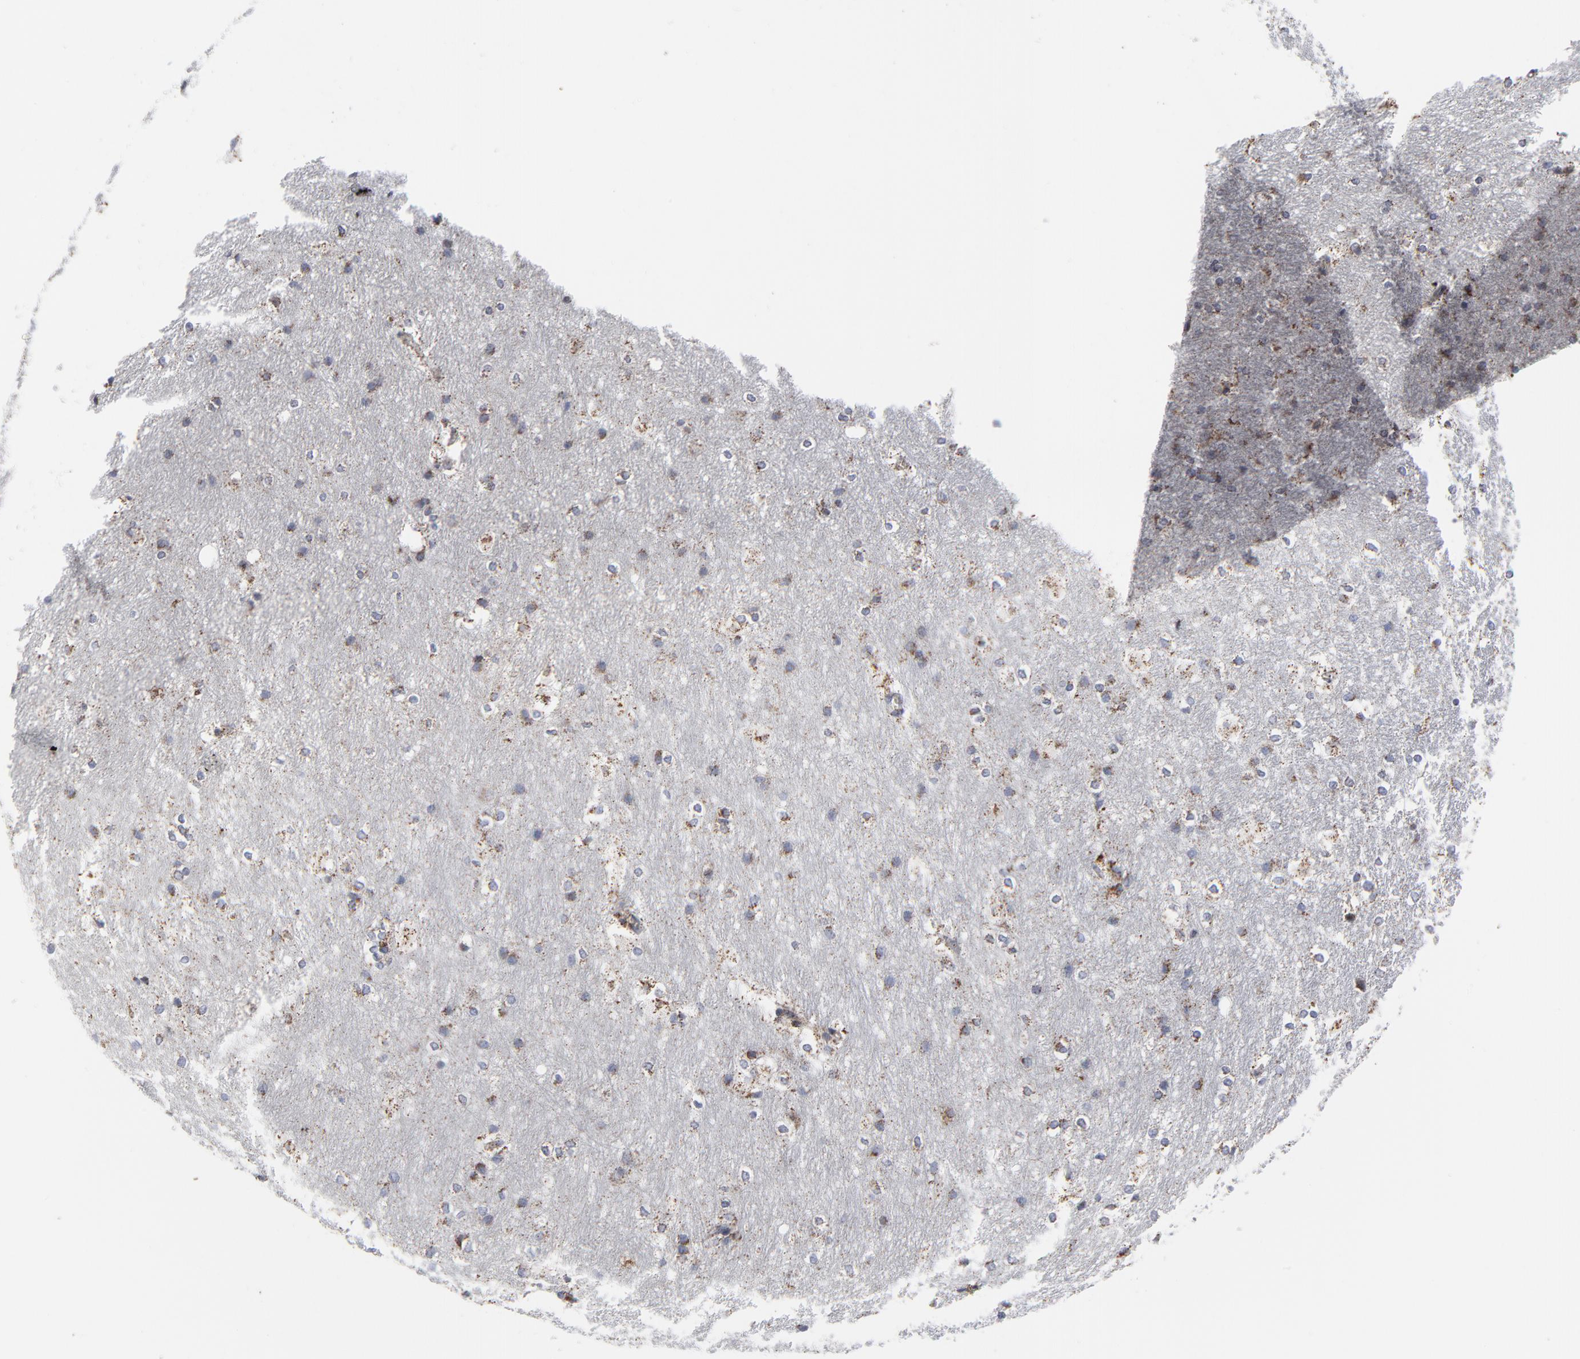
{"staining": {"intensity": "negative", "quantity": "none", "location": "none"}, "tissue": "hippocampus", "cell_type": "Glial cells", "image_type": "normal", "snomed": [{"axis": "morphology", "description": "Normal tissue, NOS"}, {"axis": "topography", "description": "Hippocampus"}], "caption": "High magnification brightfield microscopy of unremarkable hippocampus stained with DAB (brown) and counterstained with hematoxylin (blue): glial cells show no significant positivity. The staining is performed using DAB brown chromogen with nuclei counter-stained in using hematoxylin.", "gene": "TXNRD2", "patient": {"sex": "female", "age": 19}}